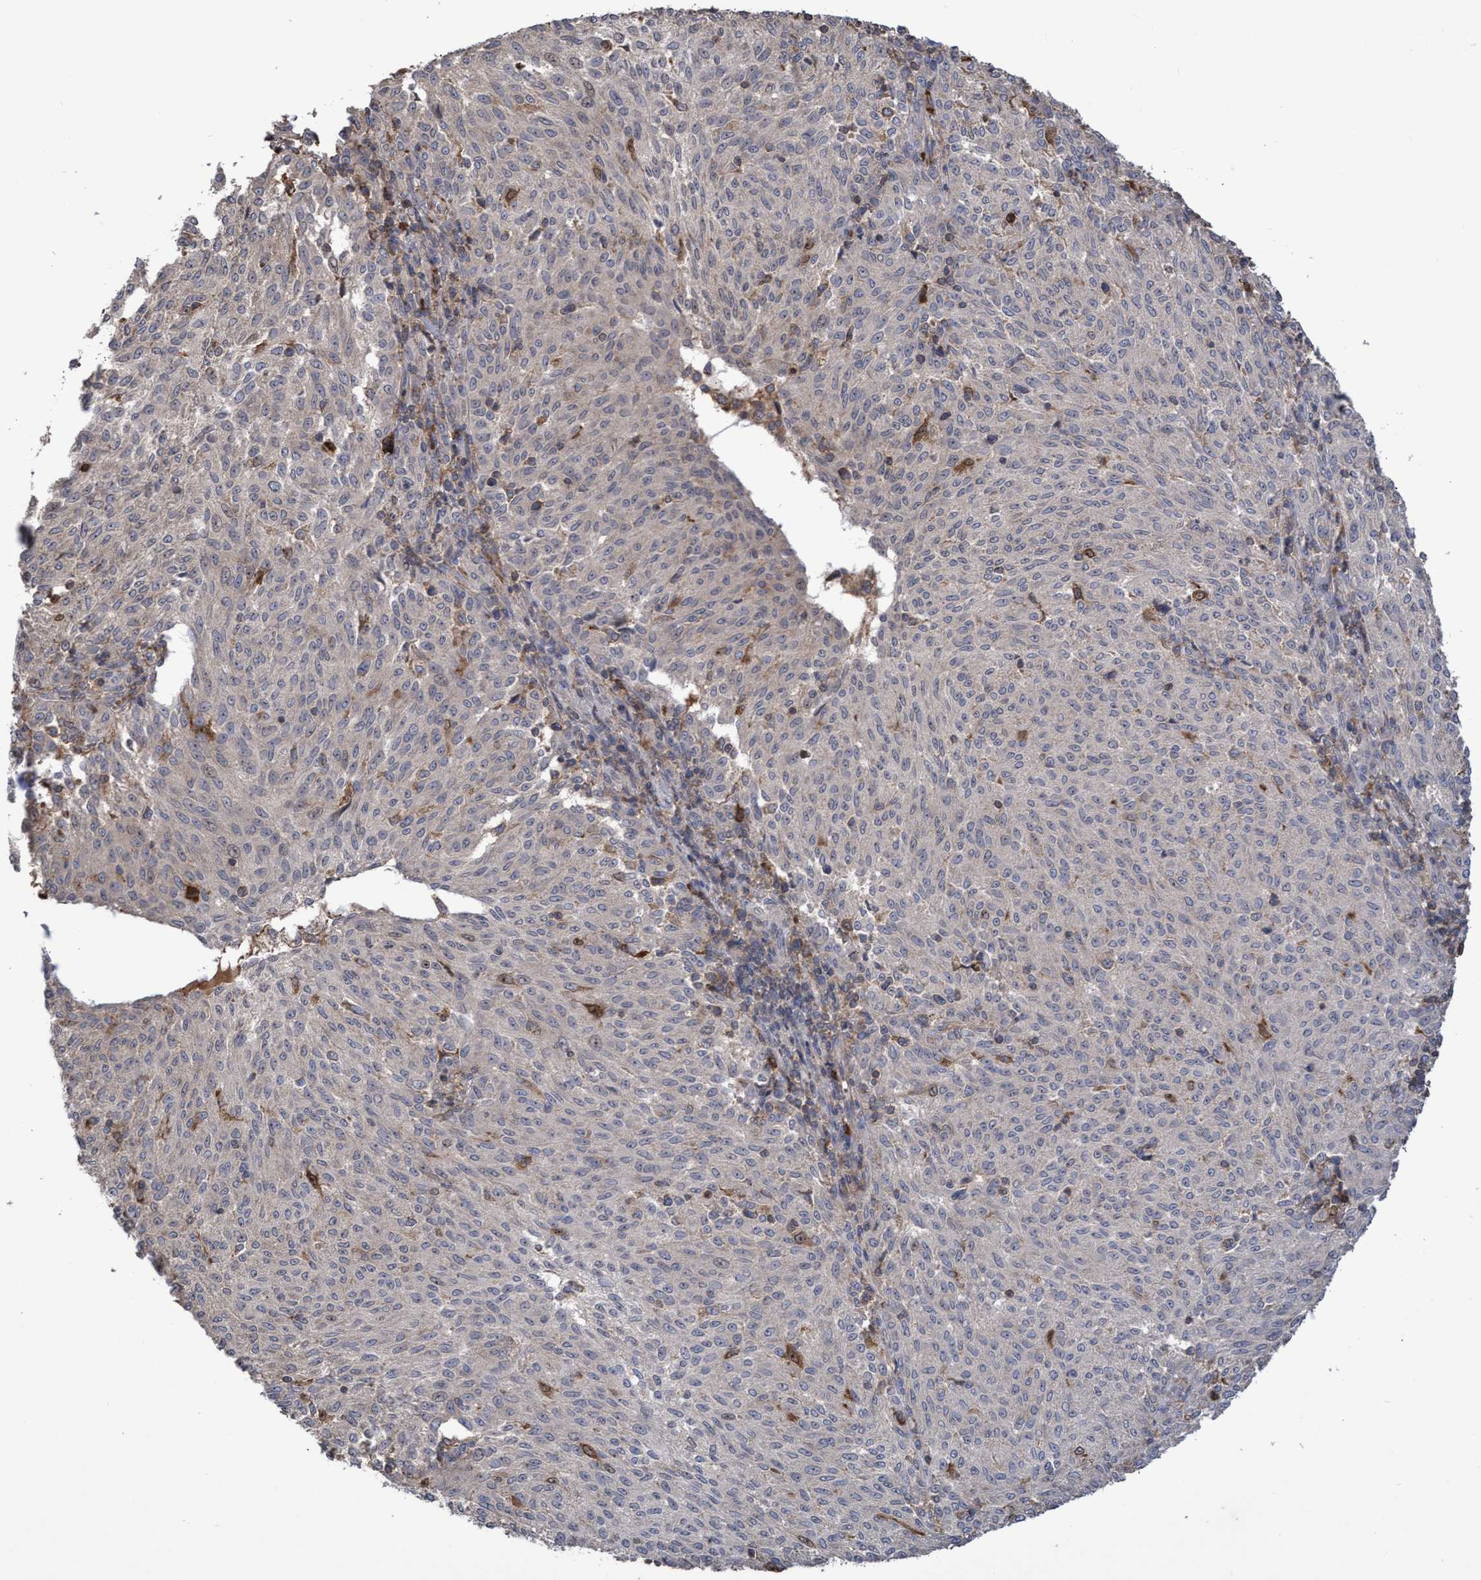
{"staining": {"intensity": "moderate", "quantity": "<25%", "location": "cytoplasmic/membranous,nuclear"}, "tissue": "melanoma", "cell_type": "Tumor cells", "image_type": "cancer", "snomed": [{"axis": "morphology", "description": "Malignant melanoma, NOS"}, {"axis": "topography", "description": "Skin"}], "caption": "Immunohistochemistry (IHC) of malignant melanoma shows low levels of moderate cytoplasmic/membranous and nuclear expression in approximately <25% of tumor cells. The staining is performed using DAB brown chromogen to label protein expression. The nuclei are counter-stained blue using hematoxylin.", "gene": "SLBP", "patient": {"sex": "female", "age": 72}}